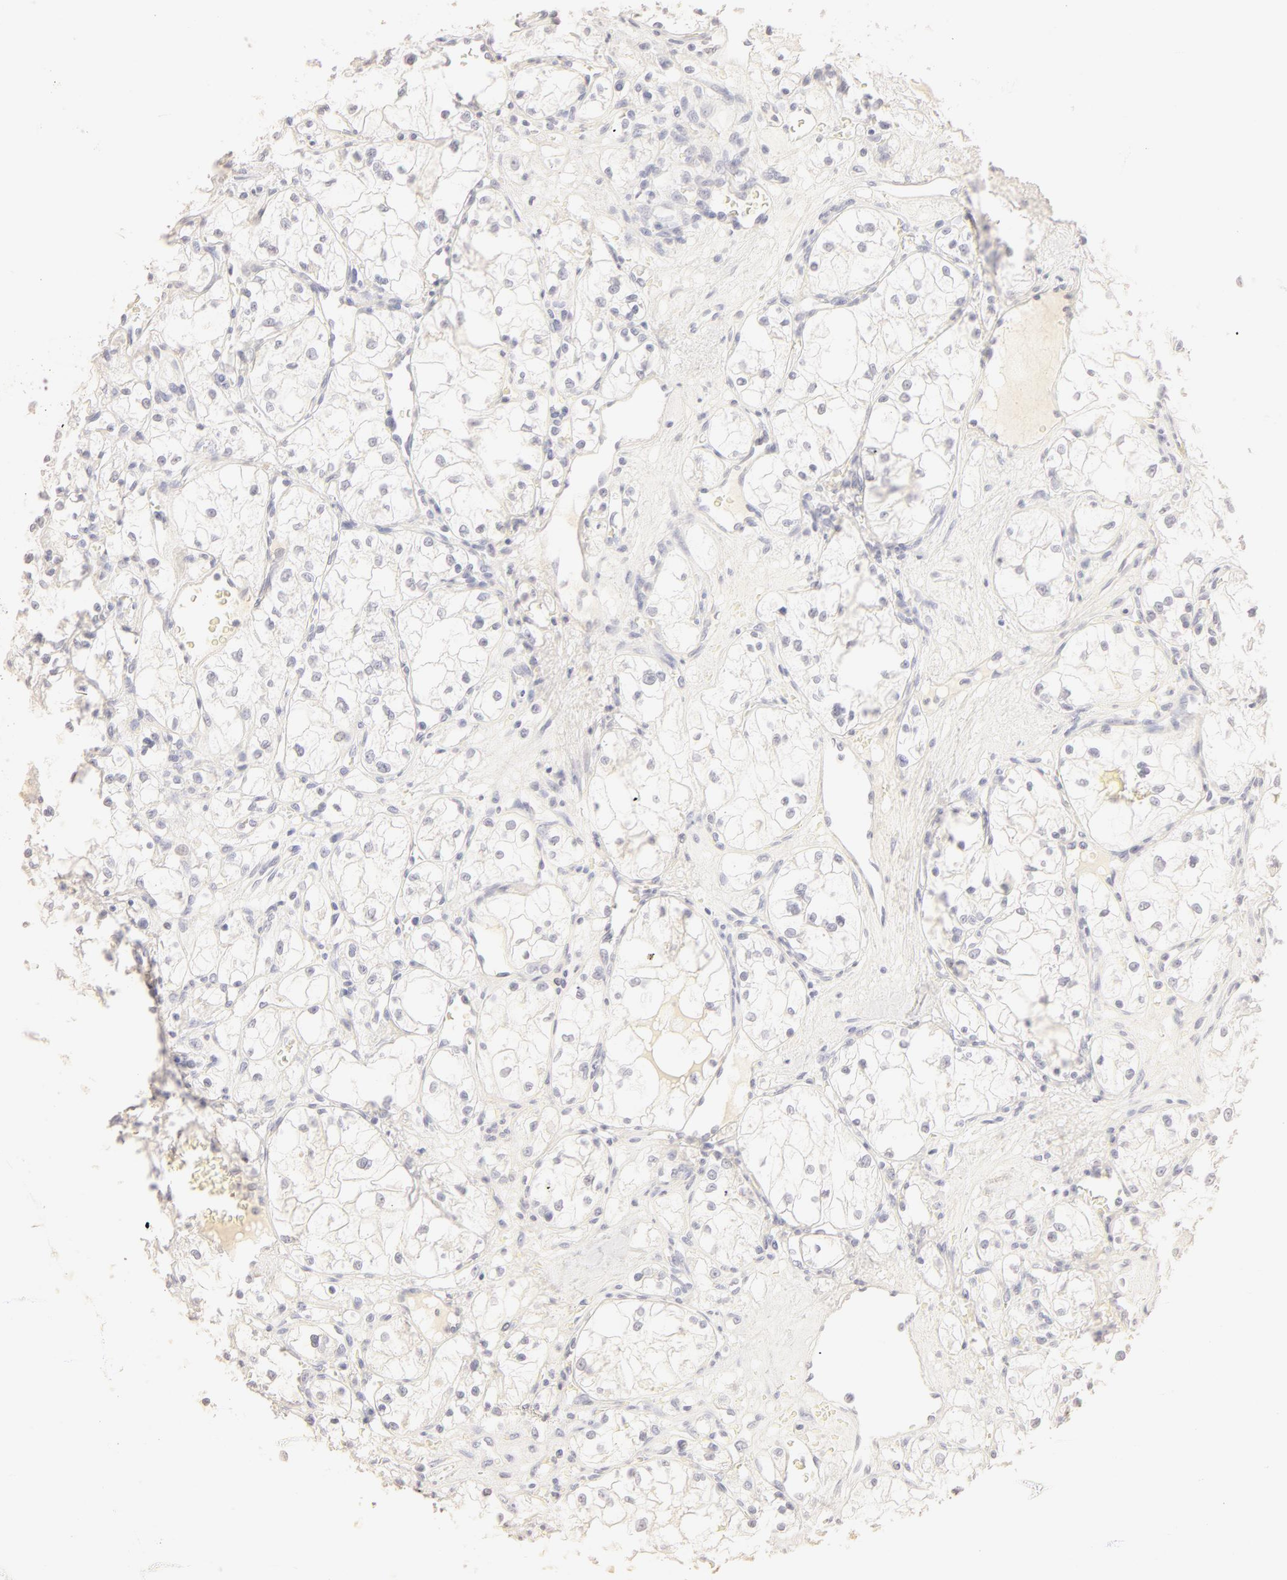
{"staining": {"intensity": "negative", "quantity": "none", "location": "none"}, "tissue": "renal cancer", "cell_type": "Tumor cells", "image_type": "cancer", "snomed": [{"axis": "morphology", "description": "Adenocarcinoma, NOS"}, {"axis": "topography", "description": "Kidney"}], "caption": "Immunohistochemical staining of human renal cancer shows no significant staining in tumor cells.", "gene": "LGALS7B", "patient": {"sex": "male", "age": 61}}